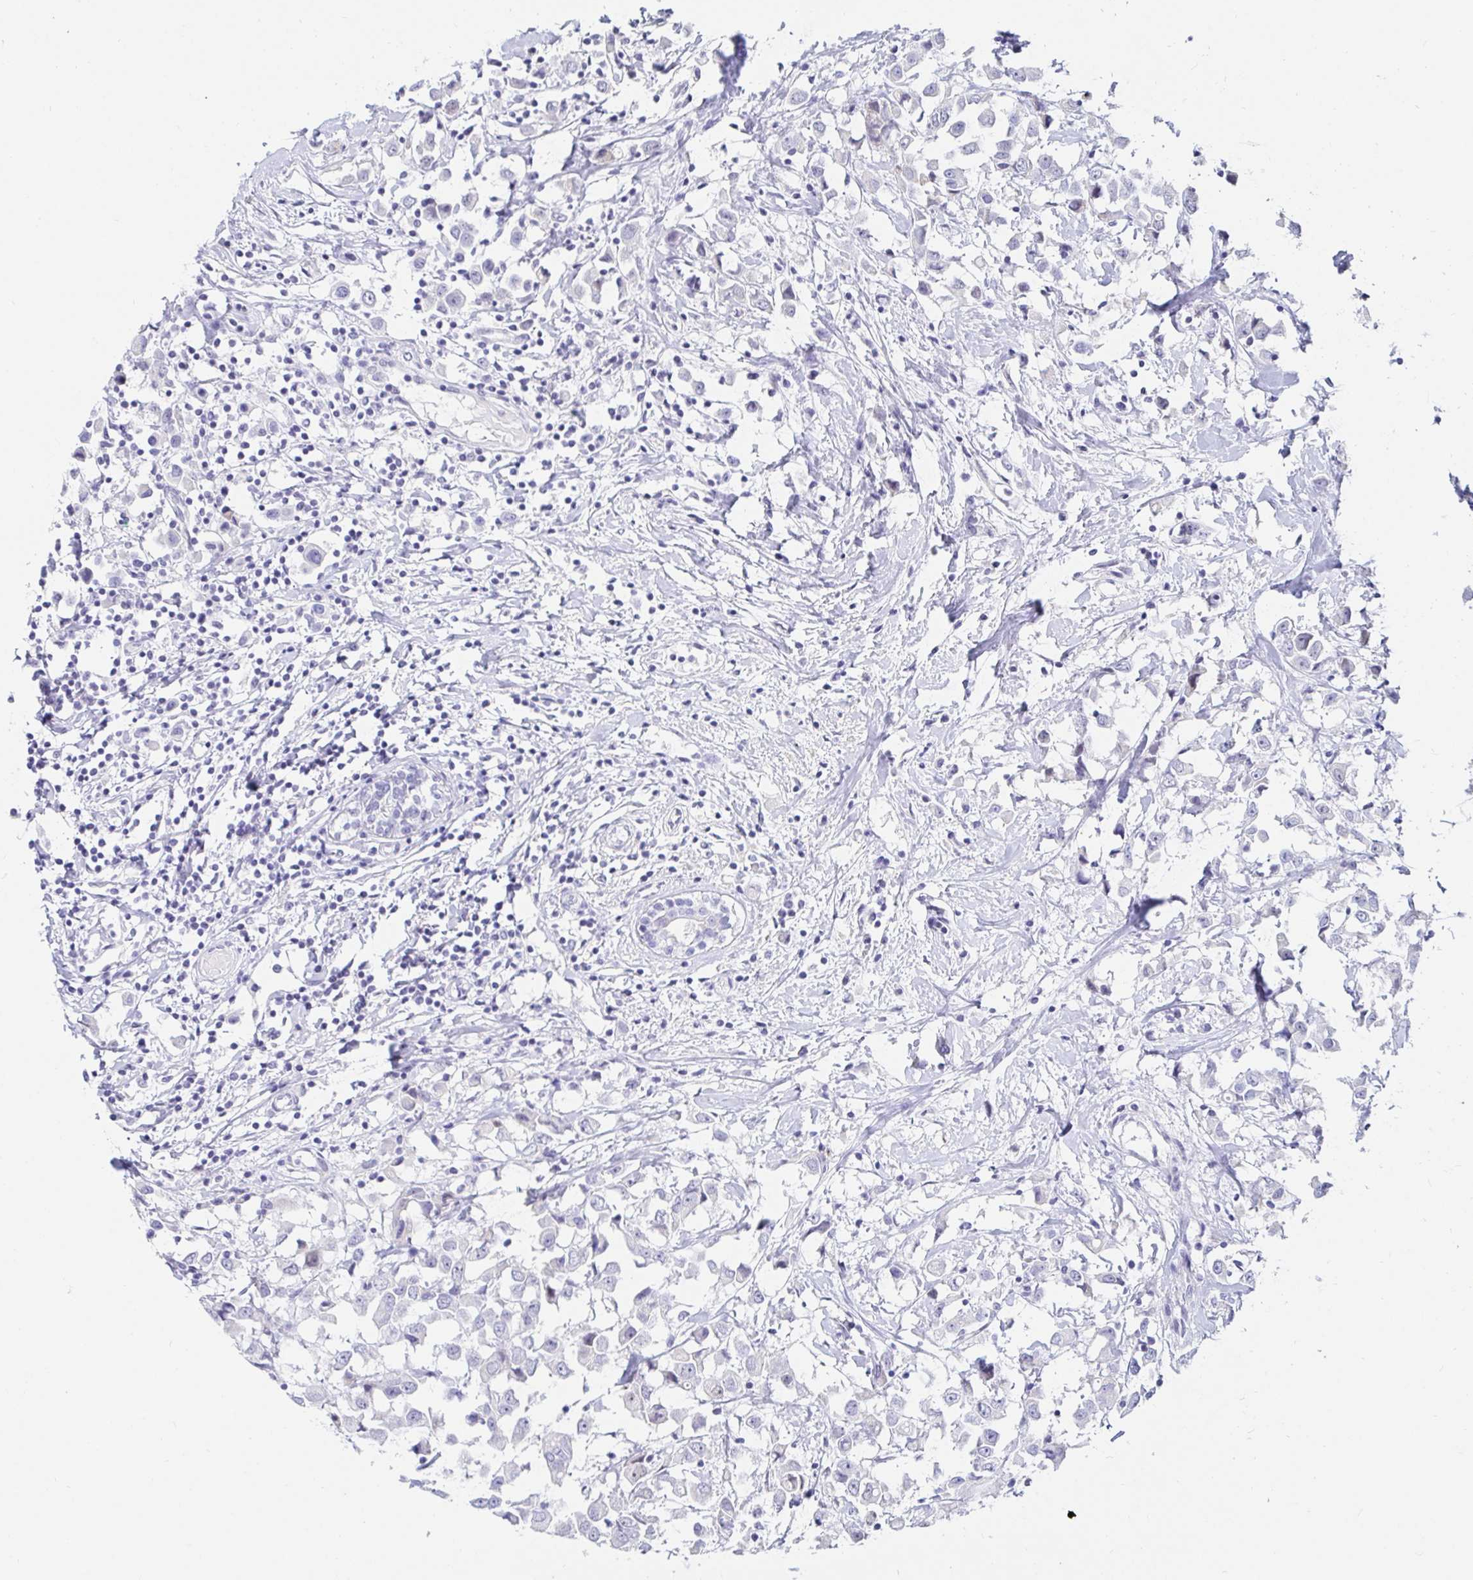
{"staining": {"intensity": "negative", "quantity": "none", "location": "none"}, "tissue": "breast cancer", "cell_type": "Tumor cells", "image_type": "cancer", "snomed": [{"axis": "morphology", "description": "Duct carcinoma"}, {"axis": "topography", "description": "Breast"}], "caption": "High magnification brightfield microscopy of breast cancer stained with DAB (3,3'-diaminobenzidine) (brown) and counterstained with hematoxylin (blue): tumor cells show no significant staining.", "gene": "OR10K1", "patient": {"sex": "female", "age": 61}}